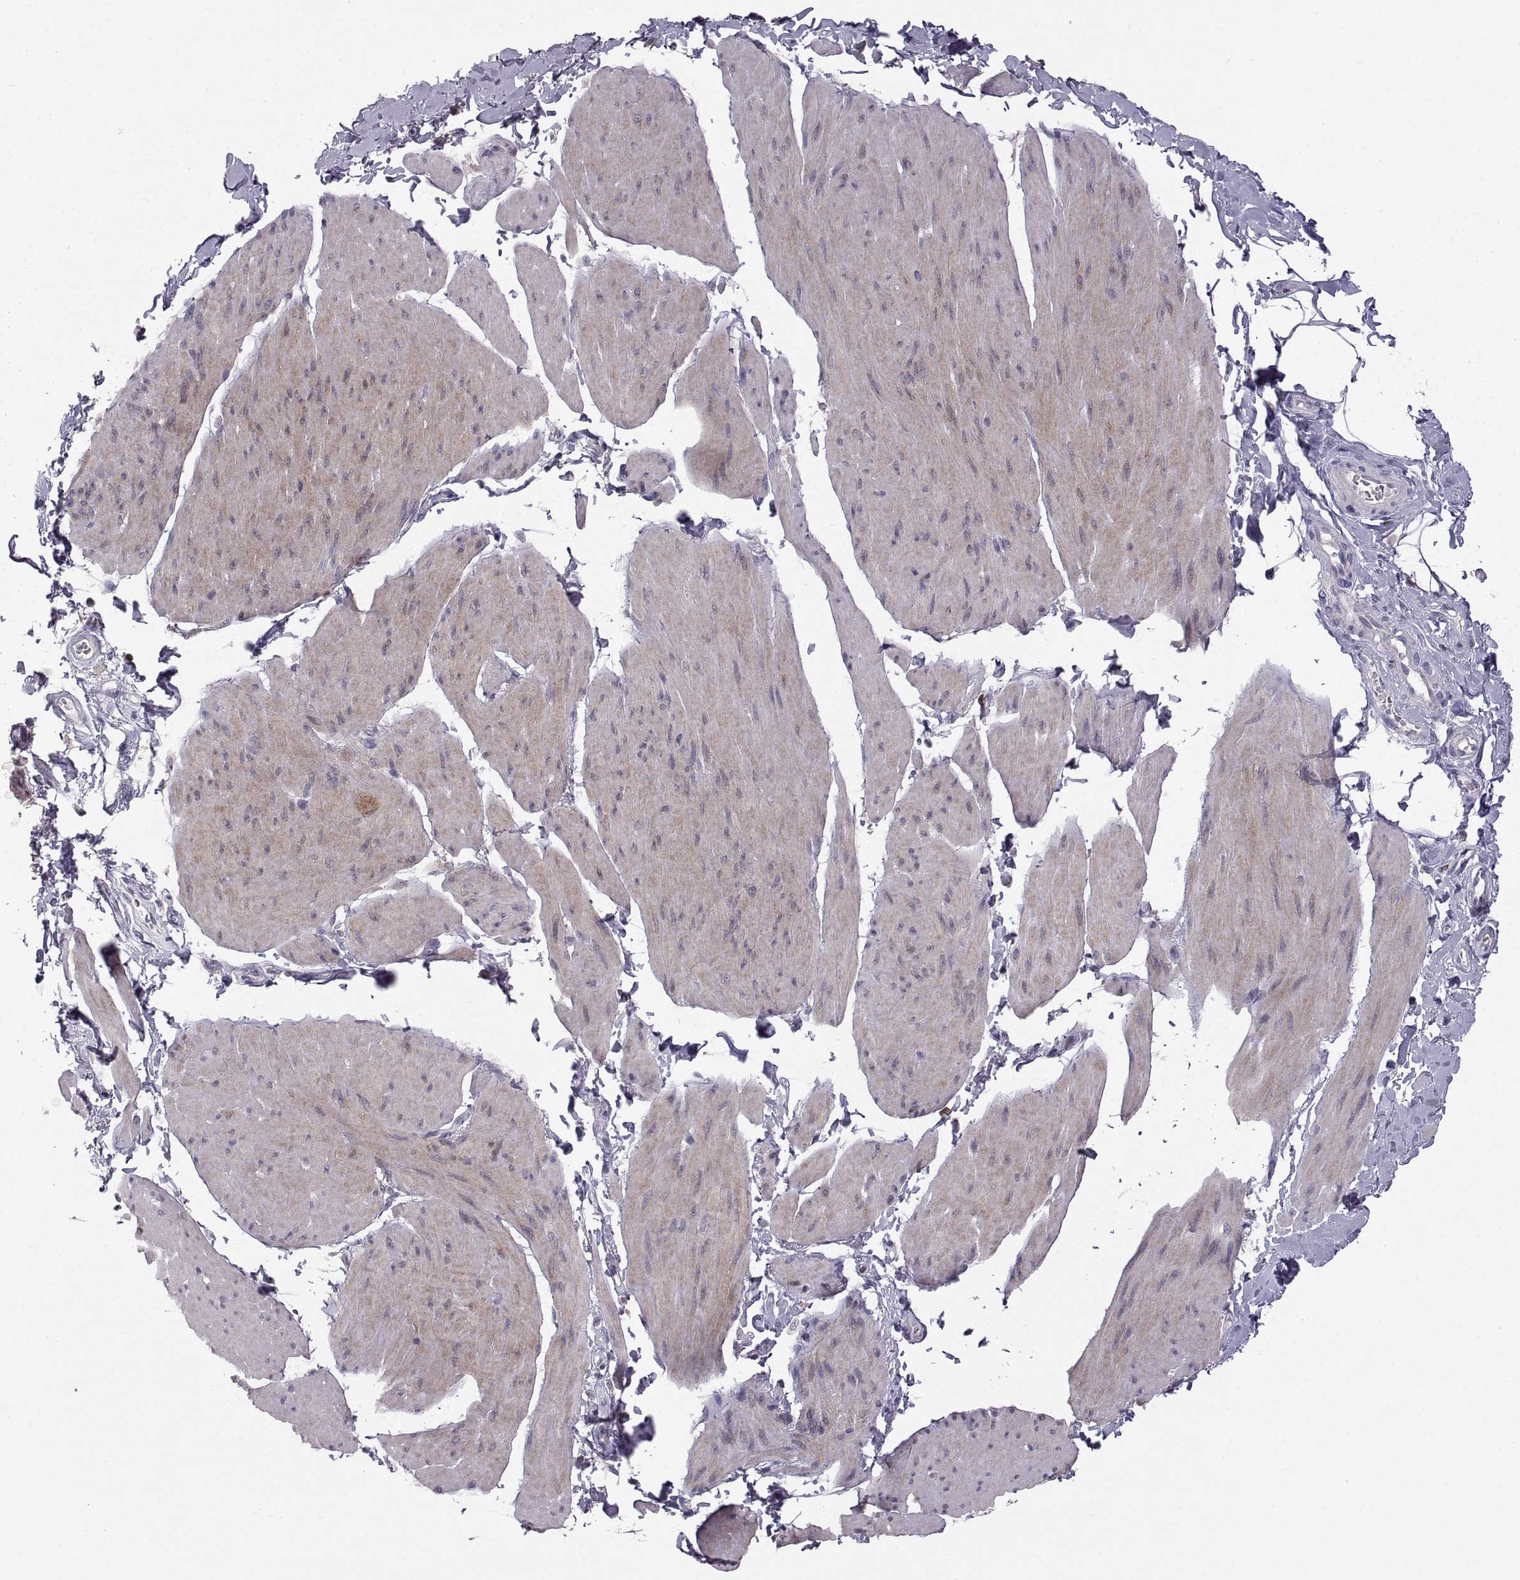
{"staining": {"intensity": "weak", "quantity": "<25%", "location": "cytoplasmic/membranous"}, "tissue": "smooth muscle", "cell_type": "Smooth muscle cells", "image_type": "normal", "snomed": [{"axis": "morphology", "description": "Normal tissue, NOS"}, {"axis": "topography", "description": "Adipose tissue"}, {"axis": "topography", "description": "Smooth muscle"}, {"axis": "topography", "description": "Peripheral nerve tissue"}], "caption": "DAB (3,3'-diaminobenzidine) immunohistochemical staining of benign human smooth muscle reveals no significant staining in smooth muscle cells.", "gene": "EZR", "patient": {"sex": "male", "age": 83}}